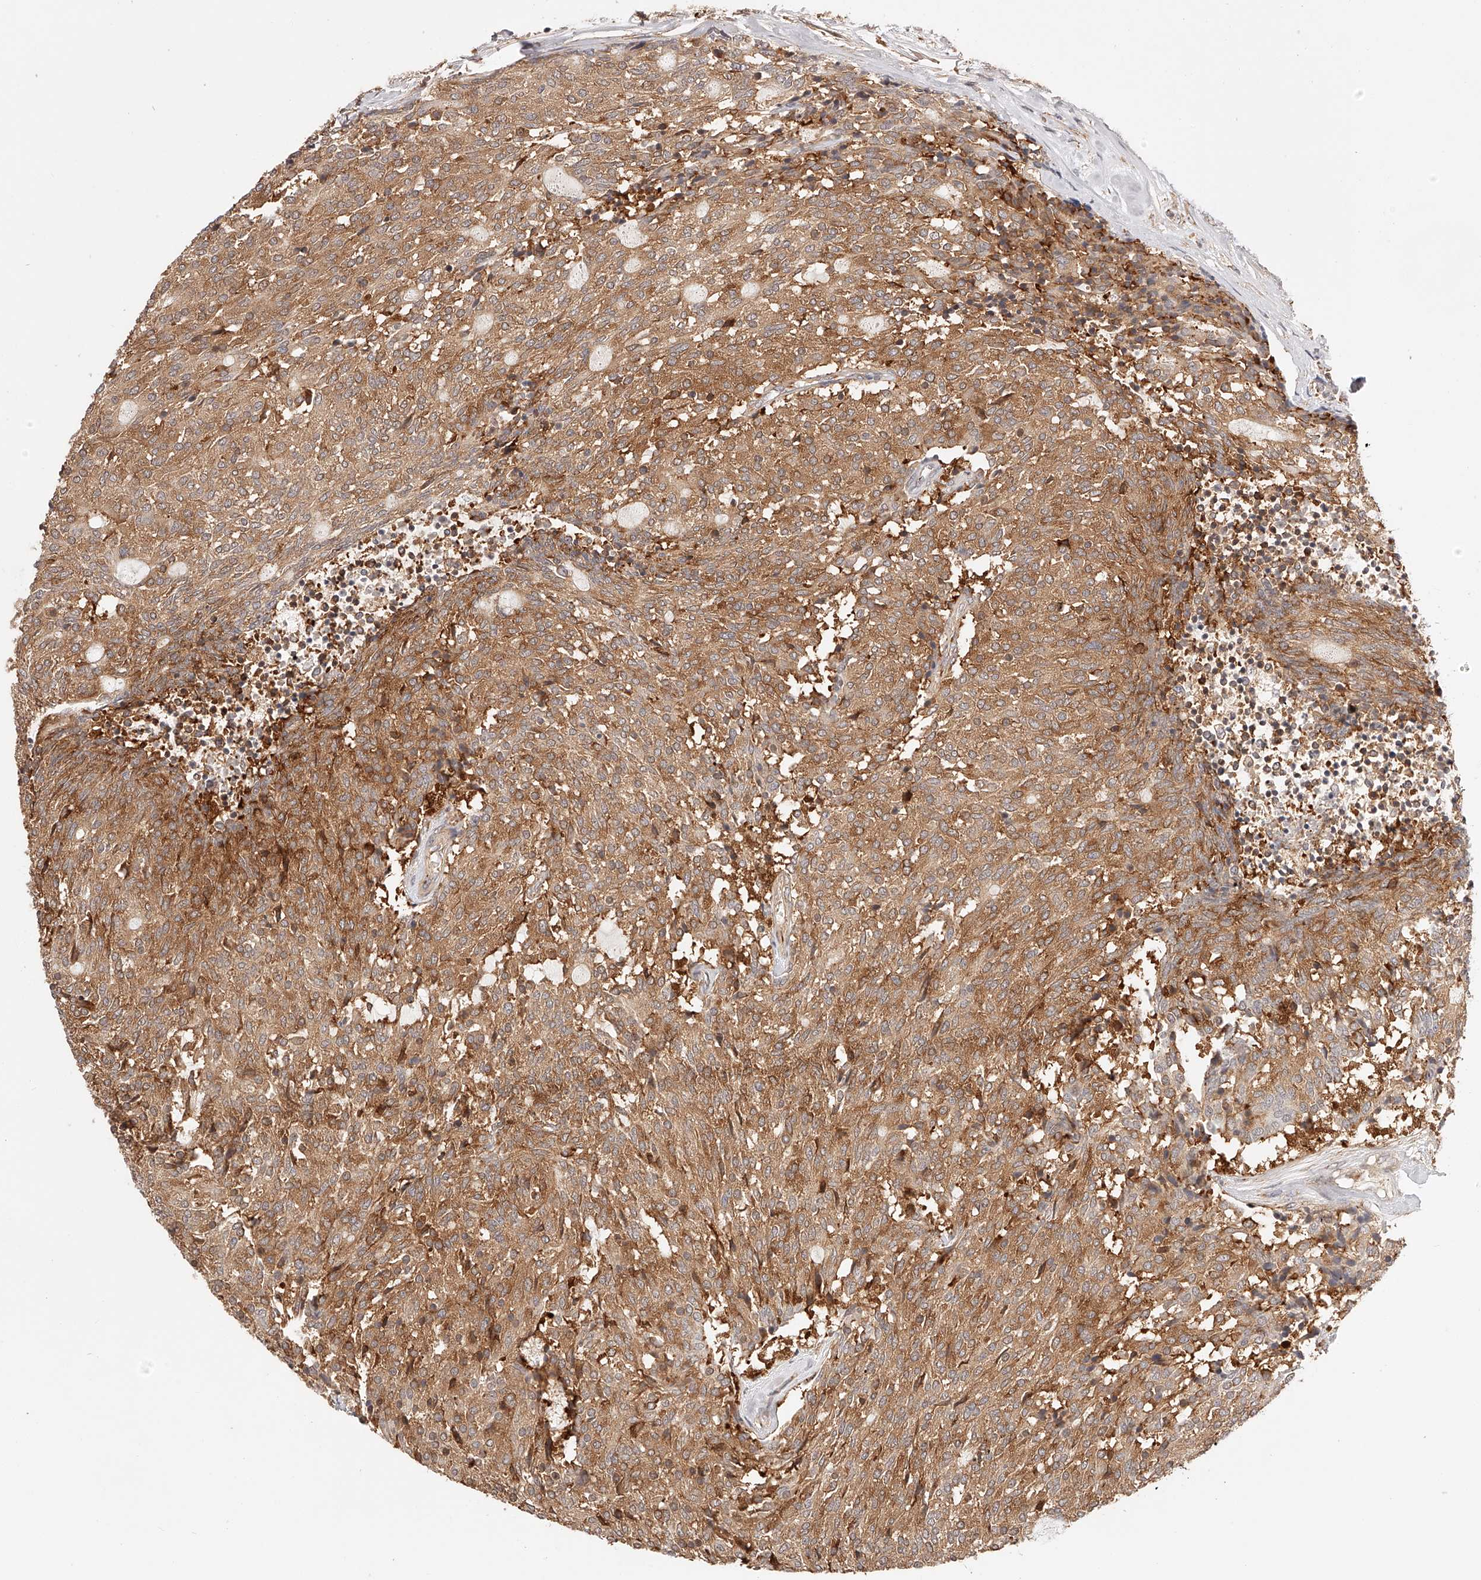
{"staining": {"intensity": "moderate", "quantity": ">75%", "location": "cytoplasmic/membranous"}, "tissue": "carcinoid", "cell_type": "Tumor cells", "image_type": "cancer", "snomed": [{"axis": "morphology", "description": "Carcinoid, malignant, NOS"}, {"axis": "topography", "description": "Pancreas"}], "caption": "Human carcinoid stained for a protein (brown) exhibits moderate cytoplasmic/membranous positive positivity in about >75% of tumor cells.", "gene": "SYNC", "patient": {"sex": "female", "age": 54}}